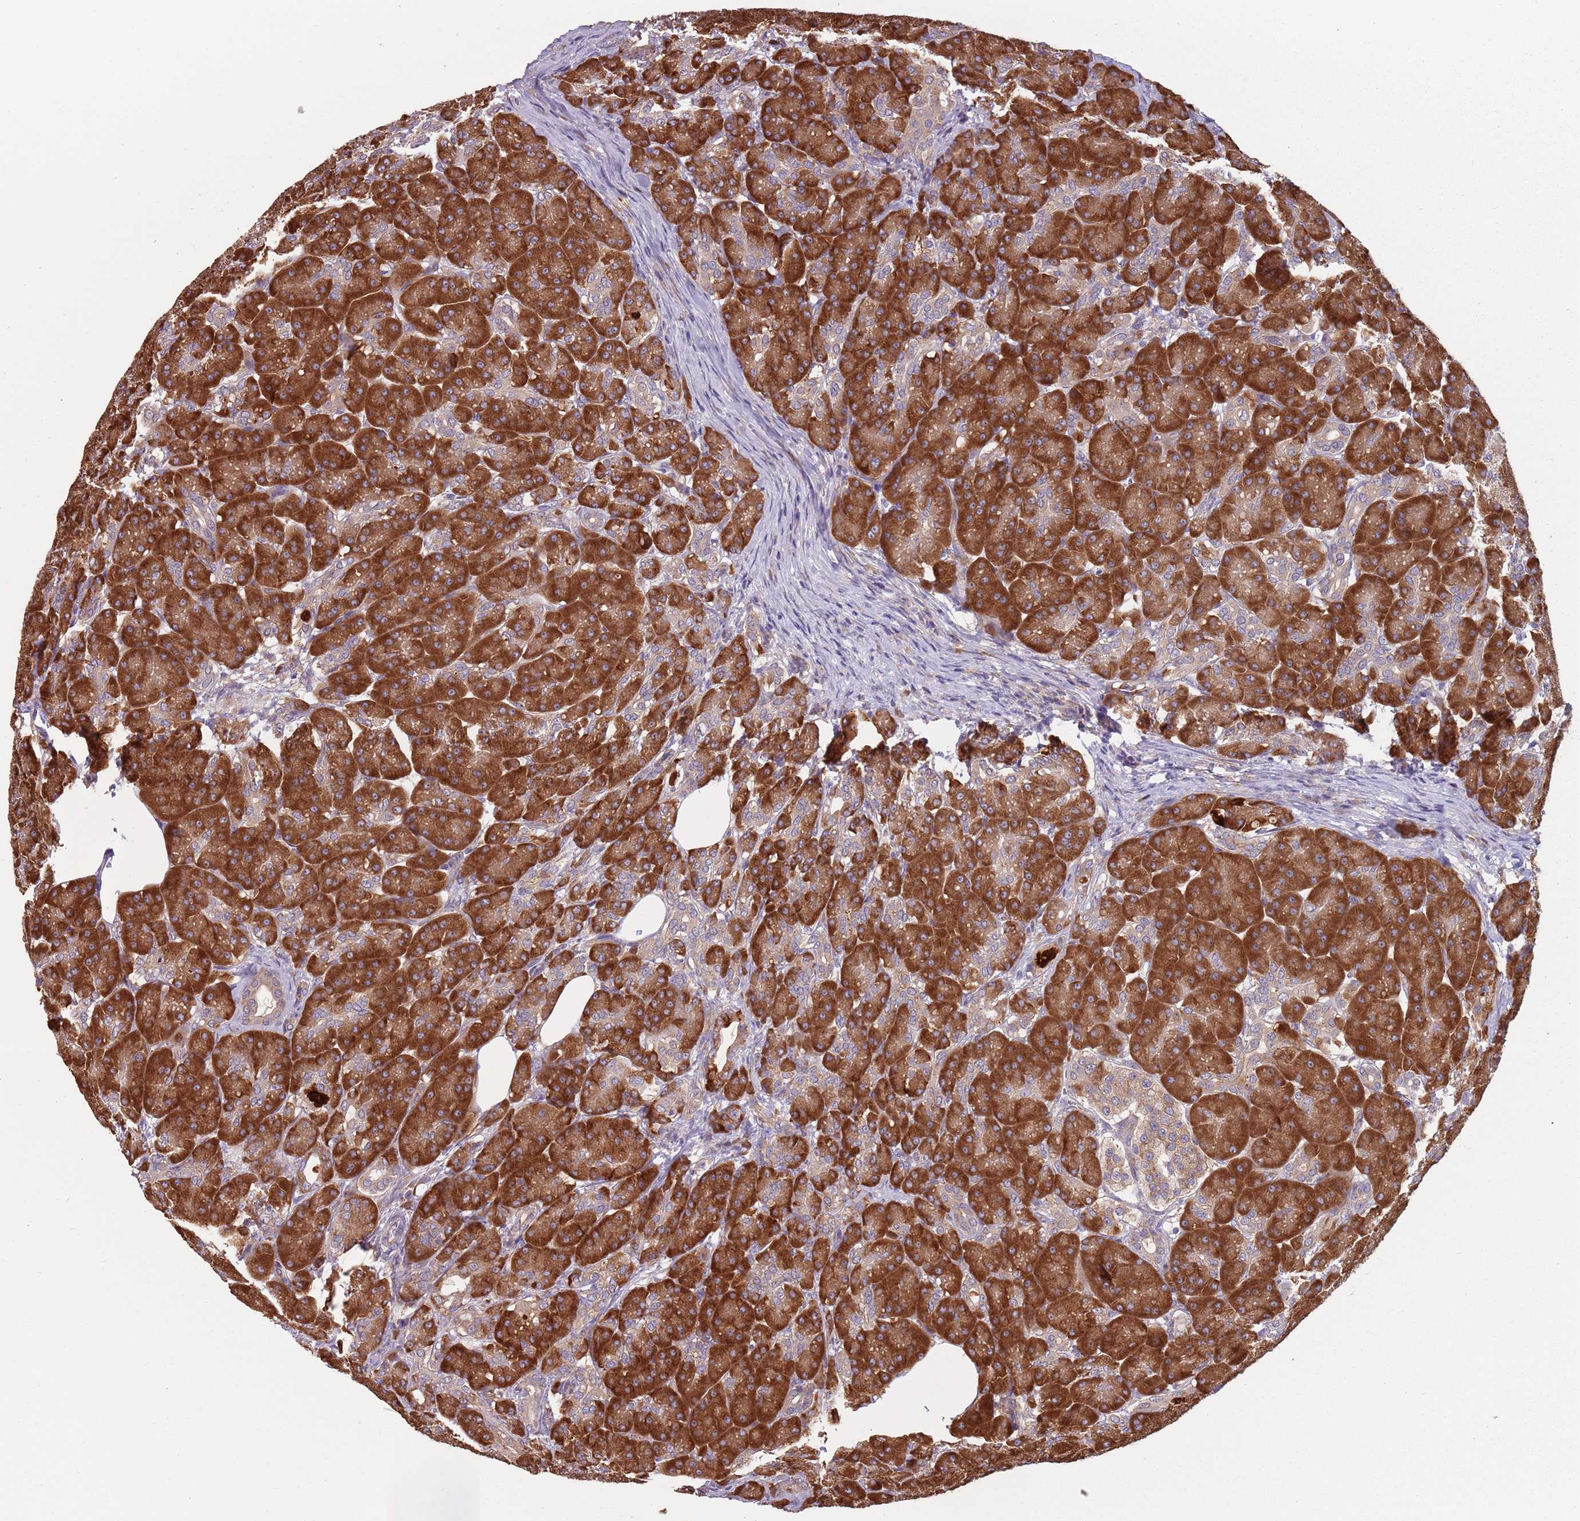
{"staining": {"intensity": "strong", "quantity": ">75%", "location": "cytoplasmic/membranous"}, "tissue": "pancreas", "cell_type": "Exocrine glandular cells", "image_type": "normal", "snomed": [{"axis": "morphology", "description": "Normal tissue, NOS"}, {"axis": "topography", "description": "Pancreas"}], "caption": "Exocrine glandular cells display high levels of strong cytoplasmic/membranous staining in approximately >75% of cells in benign human pancreas.", "gene": "RPL17", "patient": {"sex": "male", "age": 63}}